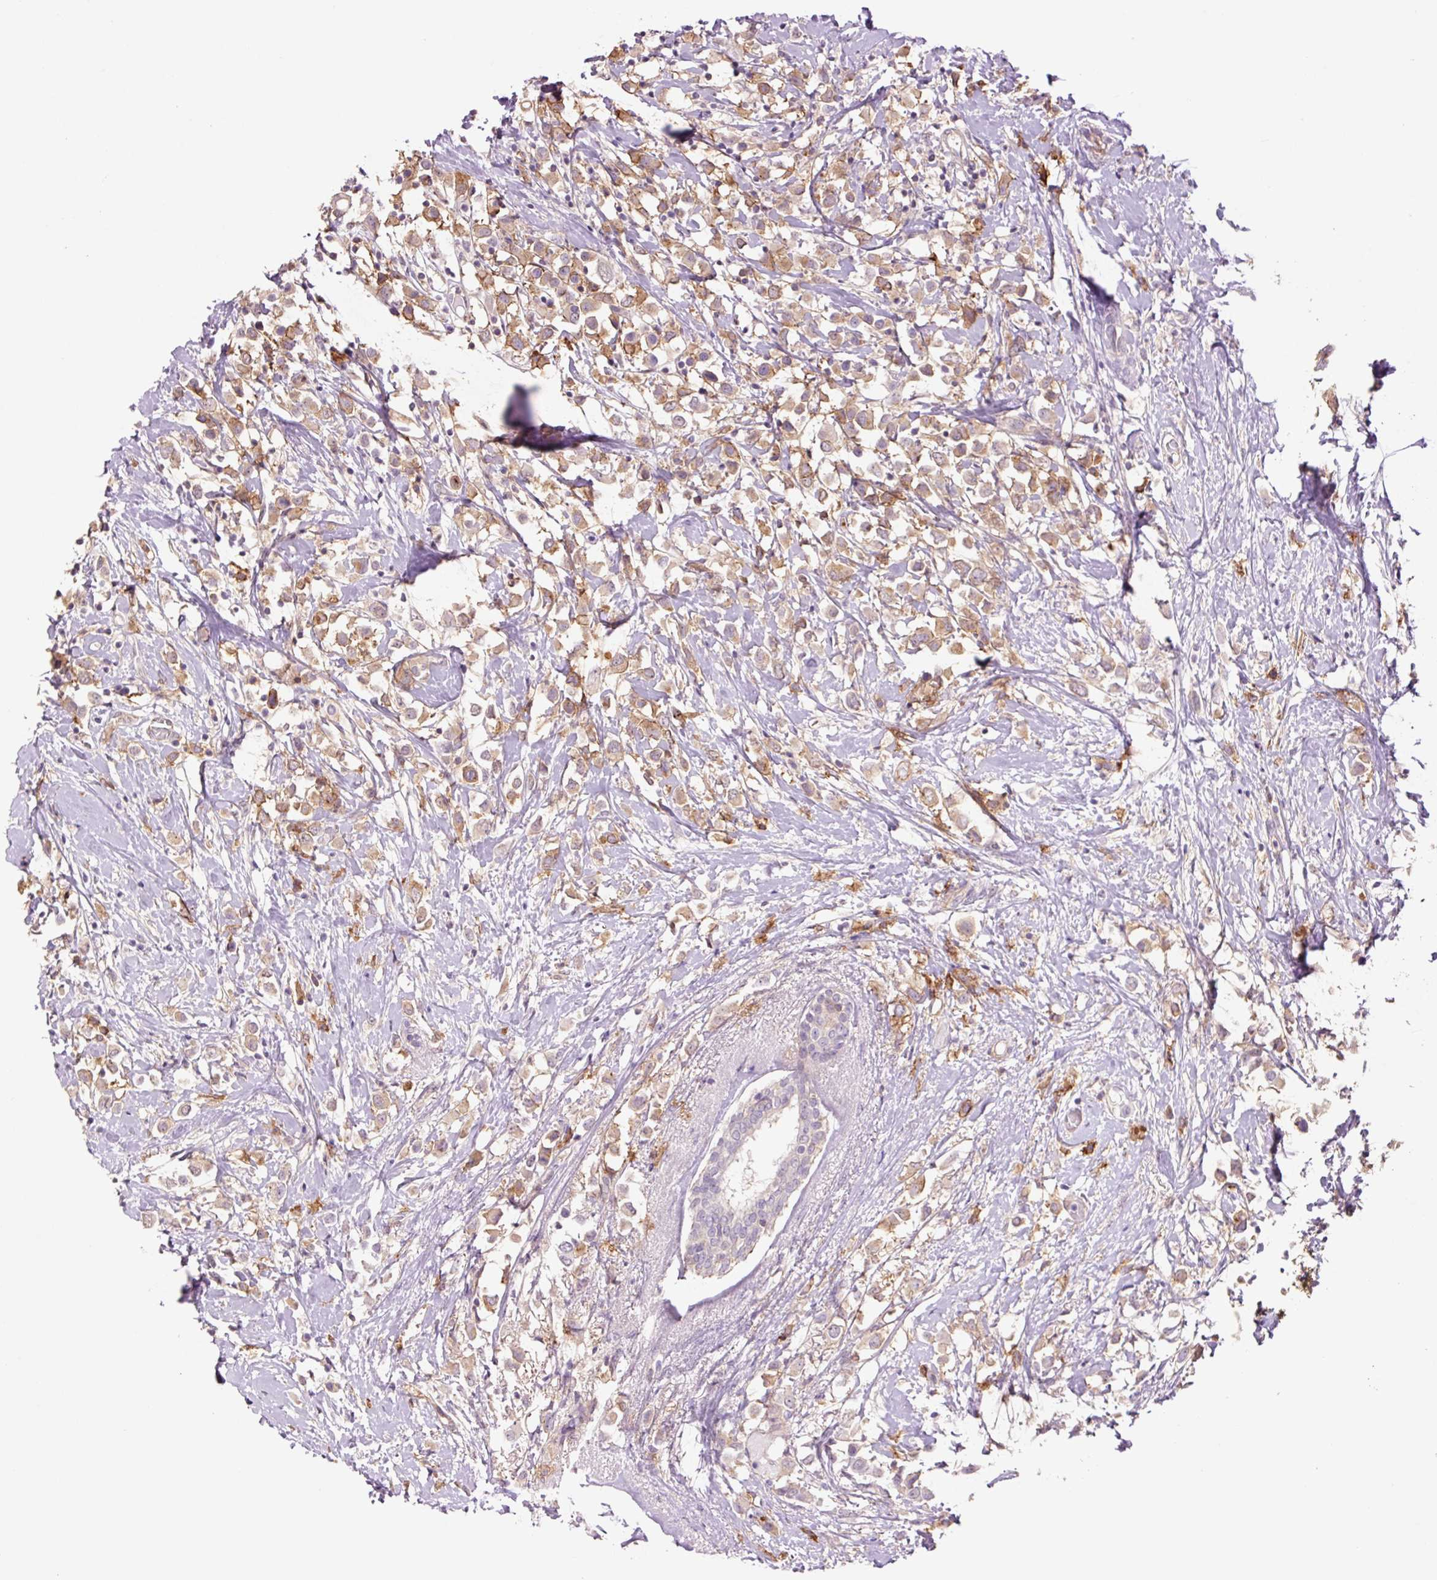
{"staining": {"intensity": "moderate", "quantity": ">75%", "location": "cytoplasmic/membranous"}, "tissue": "breast cancer", "cell_type": "Tumor cells", "image_type": "cancer", "snomed": [{"axis": "morphology", "description": "Duct carcinoma"}, {"axis": "topography", "description": "Breast"}], "caption": "Moderate cytoplasmic/membranous protein expression is appreciated in about >75% of tumor cells in breast cancer. The staining was performed using DAB to visualize the protein expression in brown, while the nuclei were stained in blue with hematoxylin (Magnification: 20x).", "gene": "SLC1A4", "patient": {"sex": "female", "age": 61}}